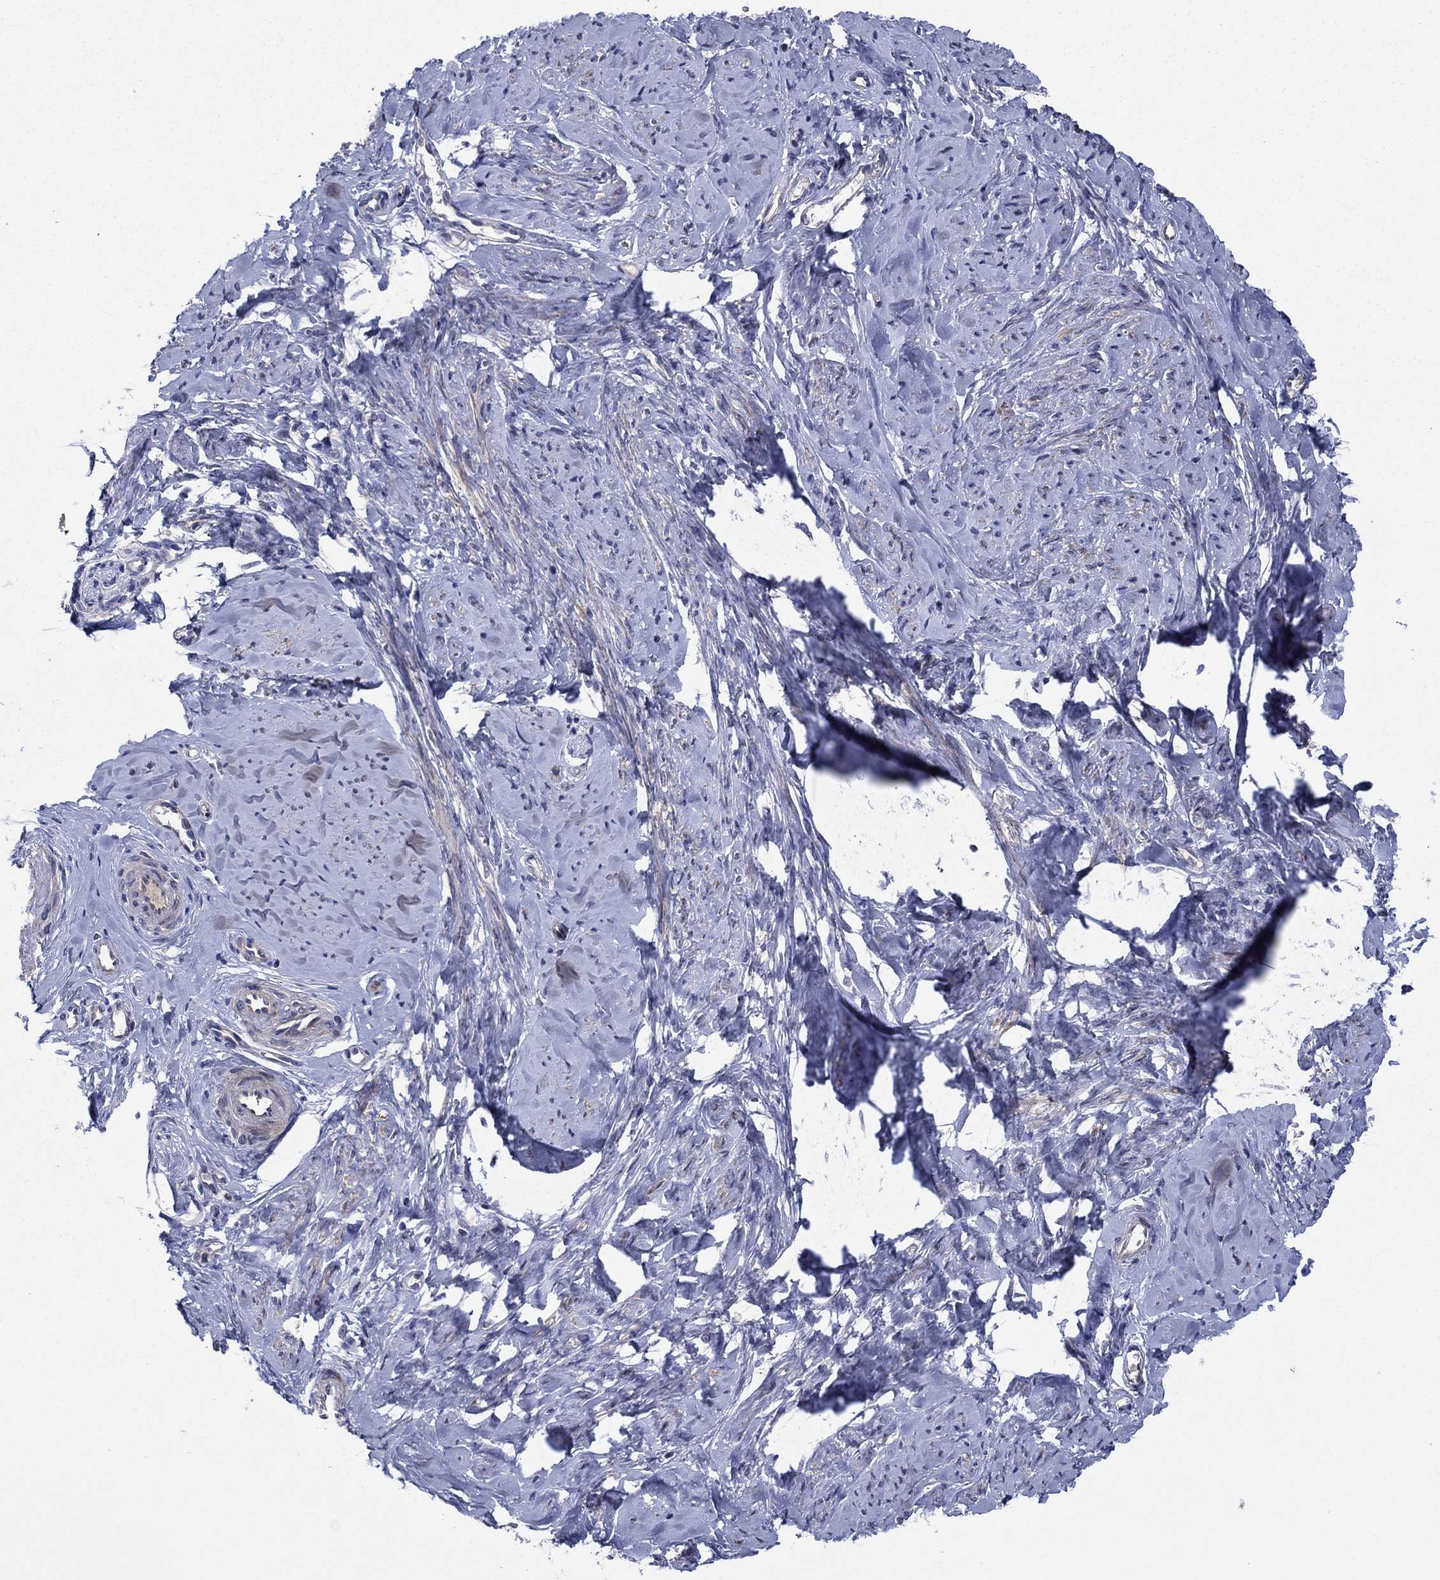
{"staining": {"intensity": "moderate", "quantity": "25%-75%", "location": "cytoplasmic/membranous"}, "tissue": "smooth muscle", "cell_type": "Smooth muscle cells", "image_type": "normal", "snomed": [{"axis": "morphology", "description": "Normal tissue, NOS"}, {"axis": "topography", "description": "Smooth muscle"}], "caption": "This micrograph shows normal smooth muscle stained with immunohistochemistry to label a protein in brown. The cytoplasmic/membranous of smooth muscle cells show moderate positivity for the protein. Nuclei are counter-stained blue.", "gene": "MSRB1", "patient": {"sex": "female", "age": 48}}